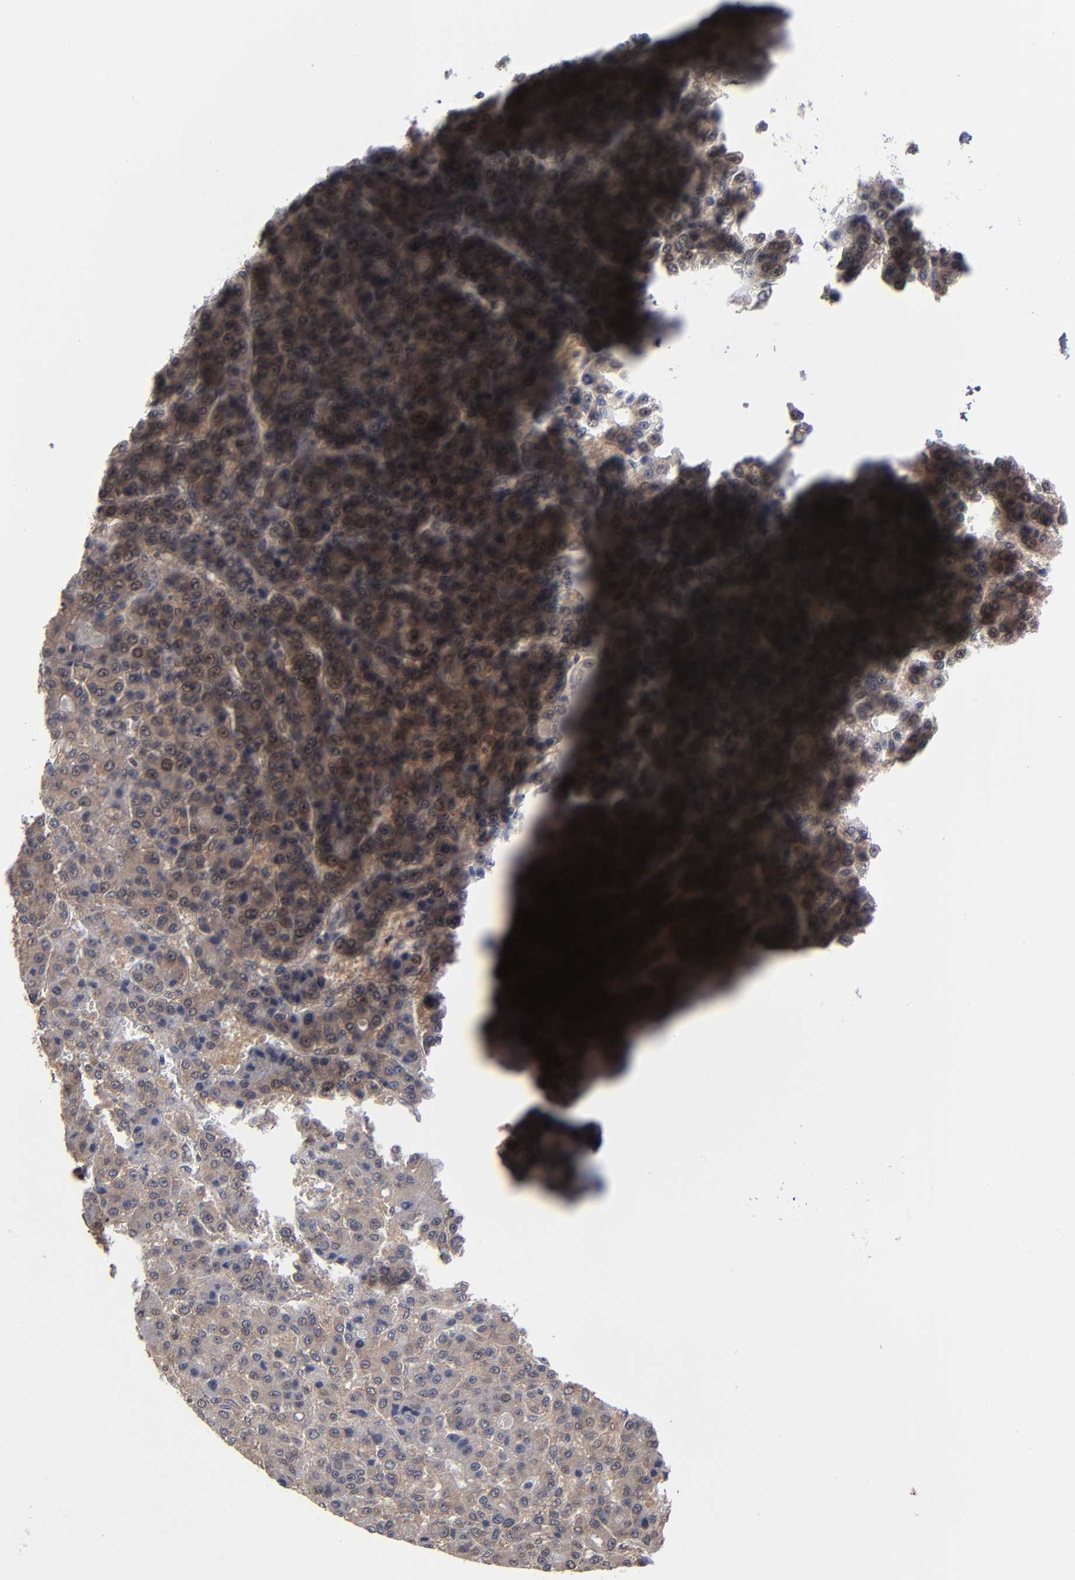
{"staining": {"intensity": "weak", "quantity": "<25%", "location": "cytoplasmic/membranous"}, "tissue": "liver cancer", "cell_type": "Tumor cells", "image_type": "cancer", "snomed": [{"axis": "morphology", "description": "Carcinoma, Hepatocellular, NOS"}, {"axis": "topography", "description": "Liver"}], "caption": "The micrograph reveals no significant expression in tumor cells of liver cancer. (DAB immunohistochemistry (IHC), high magnification).", "gene": "ALG13", "patient": {"sex": "male", "age": 70}}